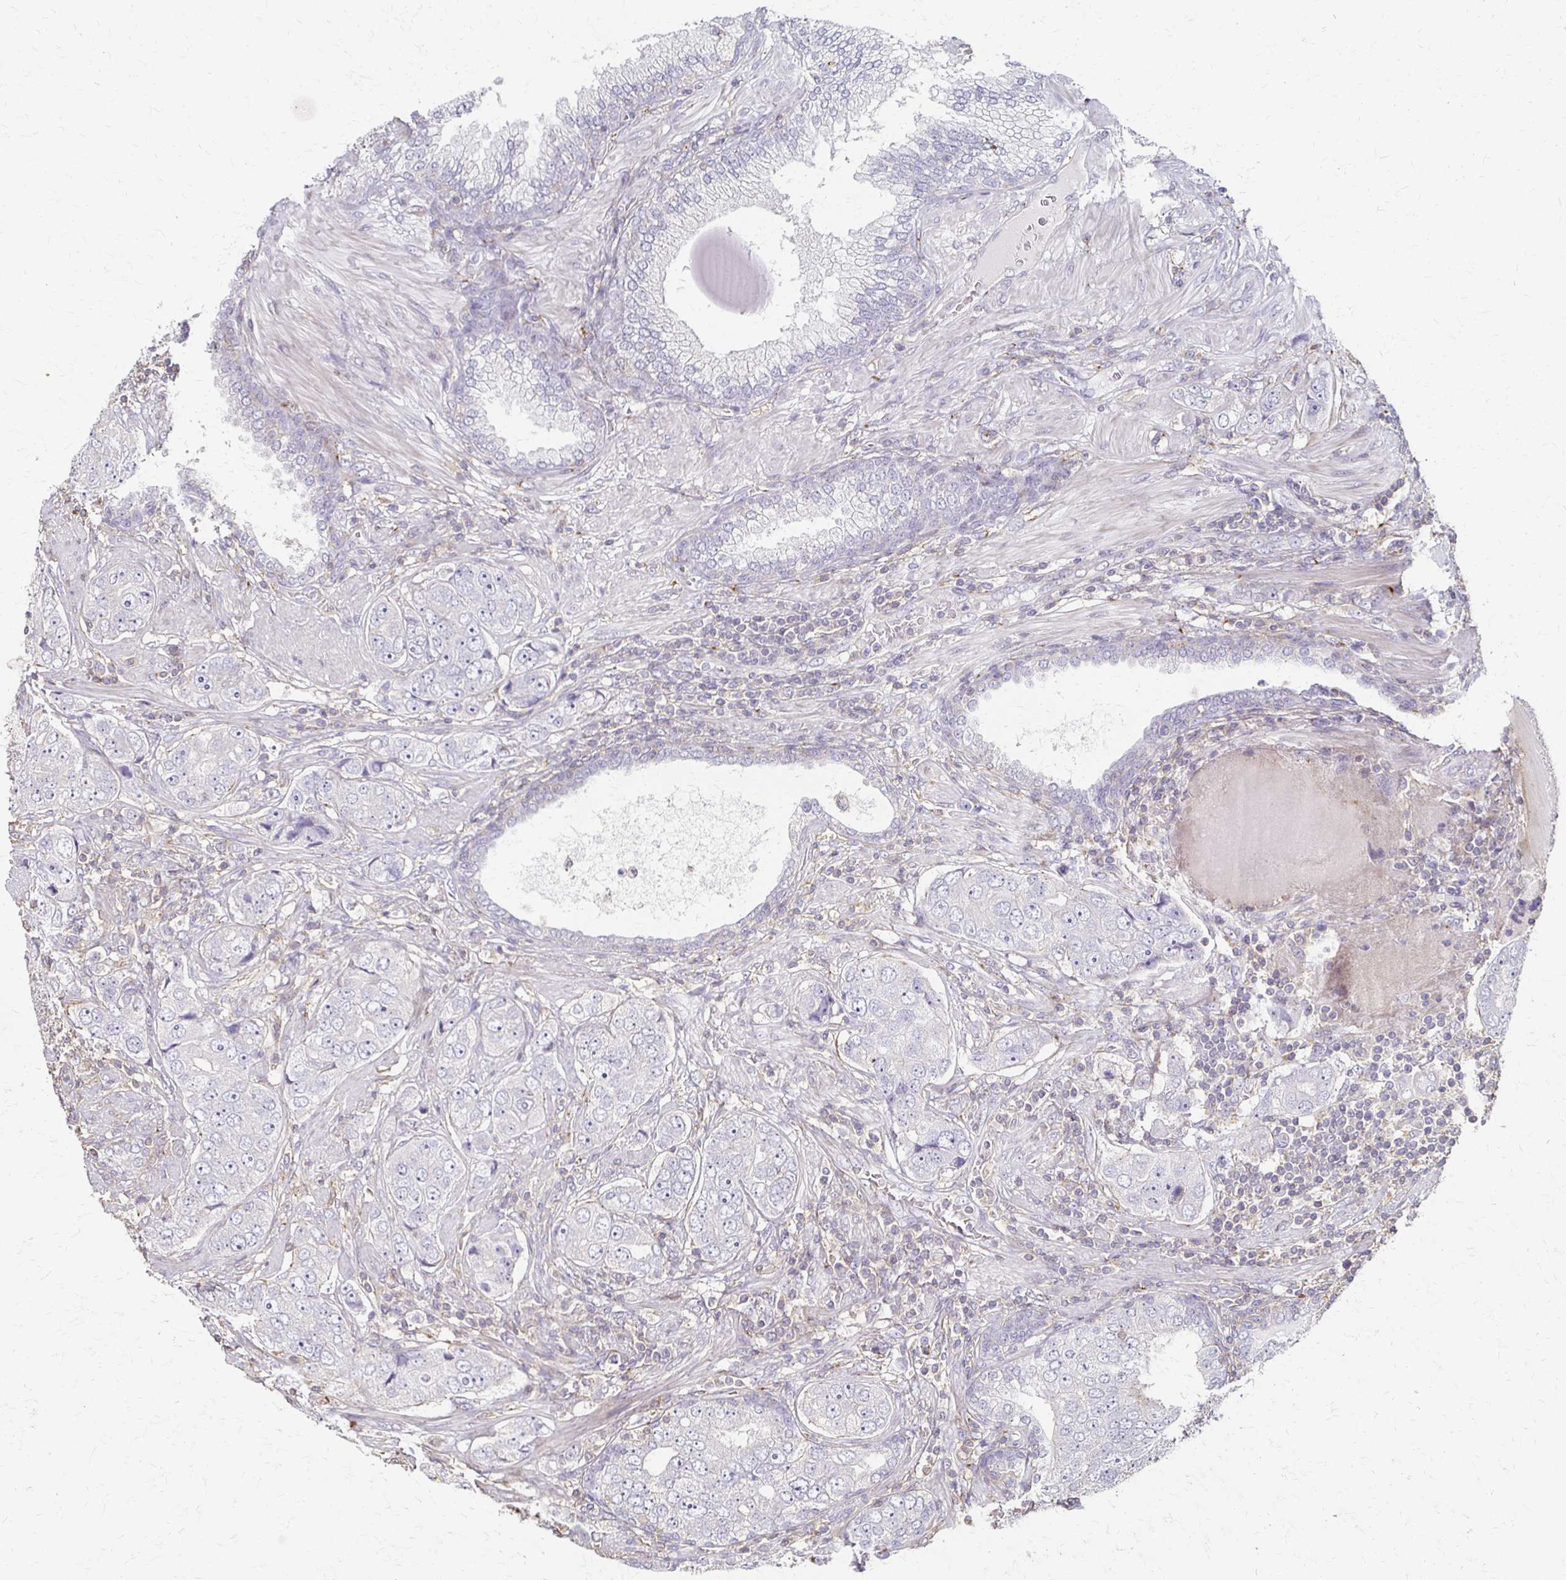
{"staining": {"intensity": "negative", "quantity": "none", "location": "none"}, "tissue": "prostate cancer", "cell_type": "Tumor cells", "image_type": "cancer", "snomed": [{"axis": "morphology", "description": "Adenocarcinoma, High grade"}, {"axis": "topography", "description": "Prostate"}], "caption": "Photomicrograph shows no protein expression in tumor cells of prostate high-grade adenocarcinoma tissue.", "gene": "C1QTNF7", "patient": {"sex": "male", "age": 60}}